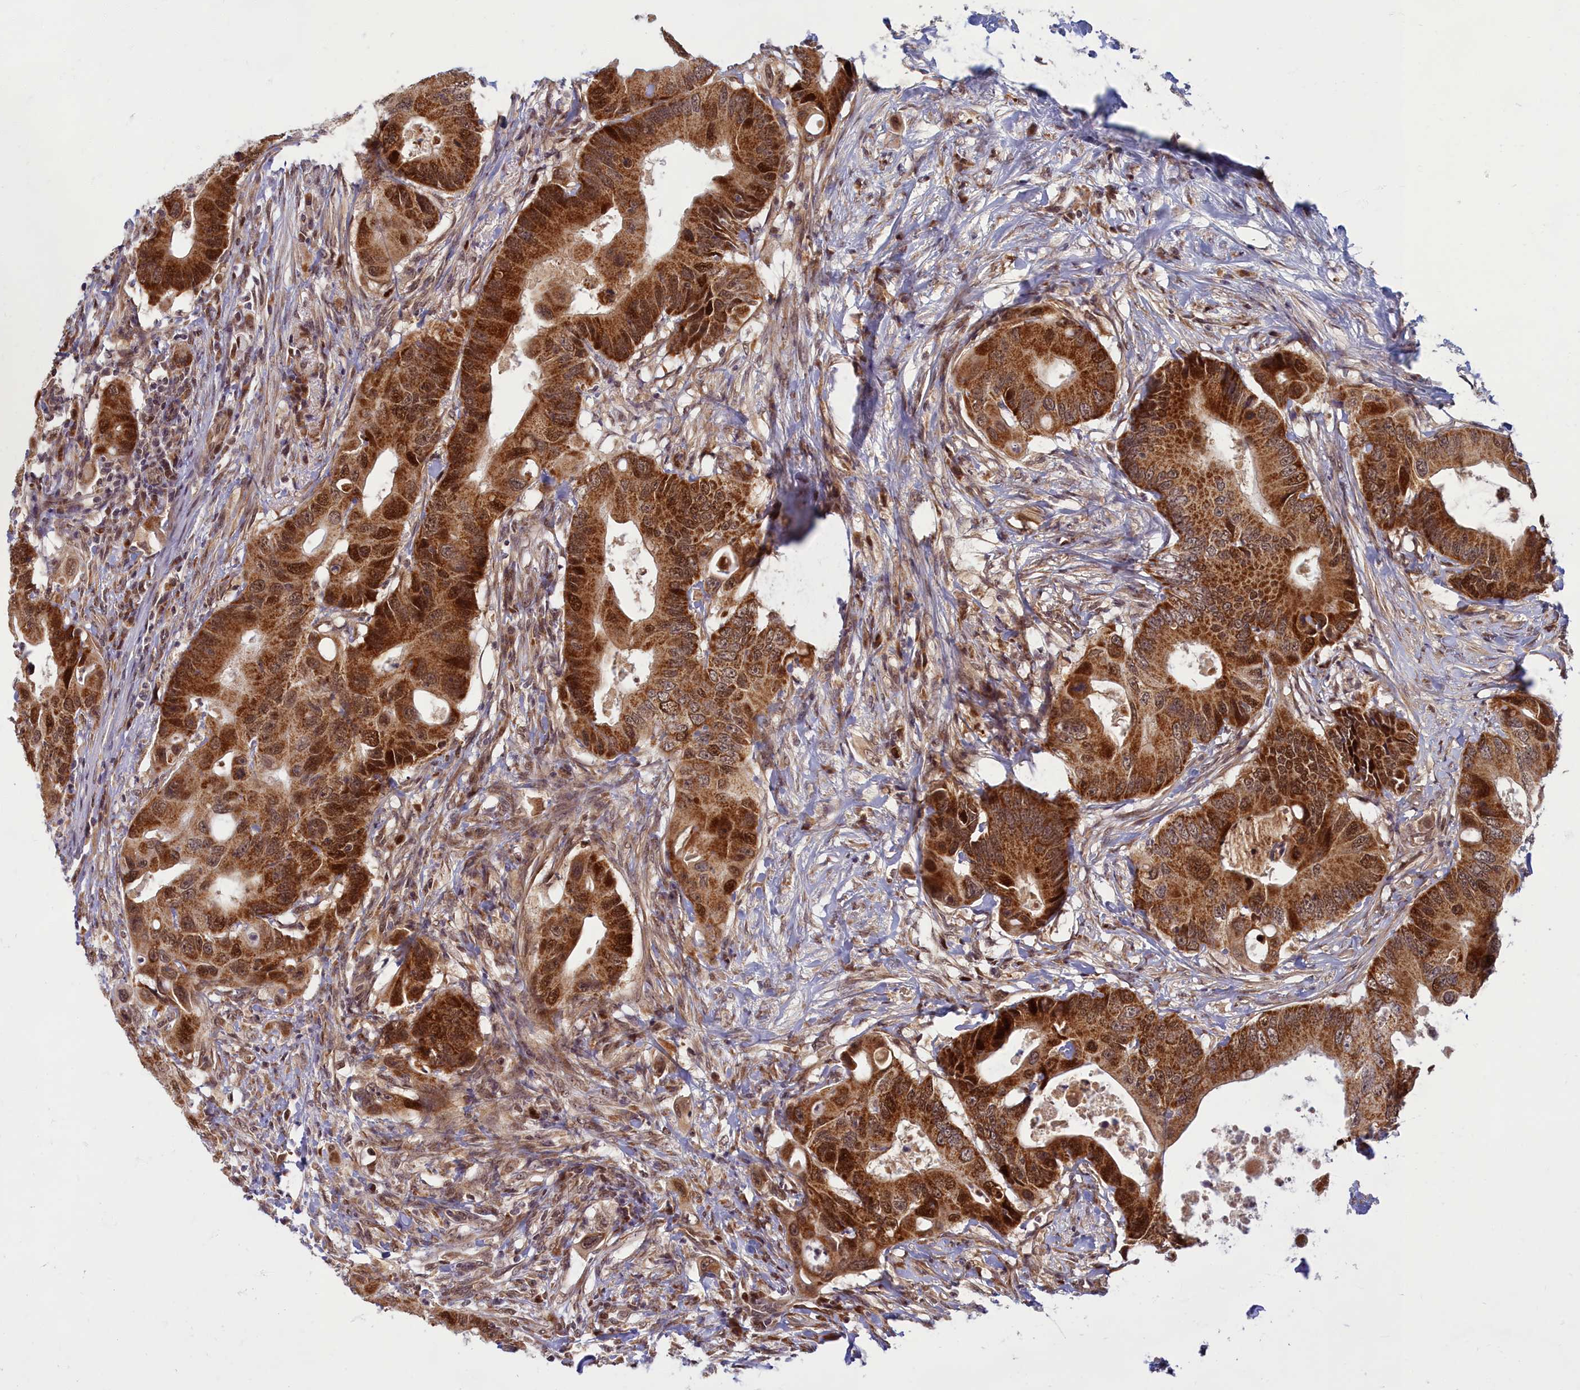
{"staining": {"intensity": "strong", "quantity": ">75%", "location": "cytoplasmic/membranous,nuclear"}, "tissue": "colorectal cancer", "cell_type": "Tumor cells", "image_type": "cancer", "snomed": [{"axis": "morphology", "description": "Adenocarcinoma, NOS"}, {"axis": "topography", "description": "Colon"}], "caption": "The photomicrograph demonstrates a brown stain indicating the presence of a protein in the cytoplasmic/membranous and nuclear of tumor cells in colorectal adenocarcinoma. (DAB IHC, brown staining for protein, blue staining for nuclei).", "gene": "EARS2", "patient": {"sex": "male", "age": 71}}